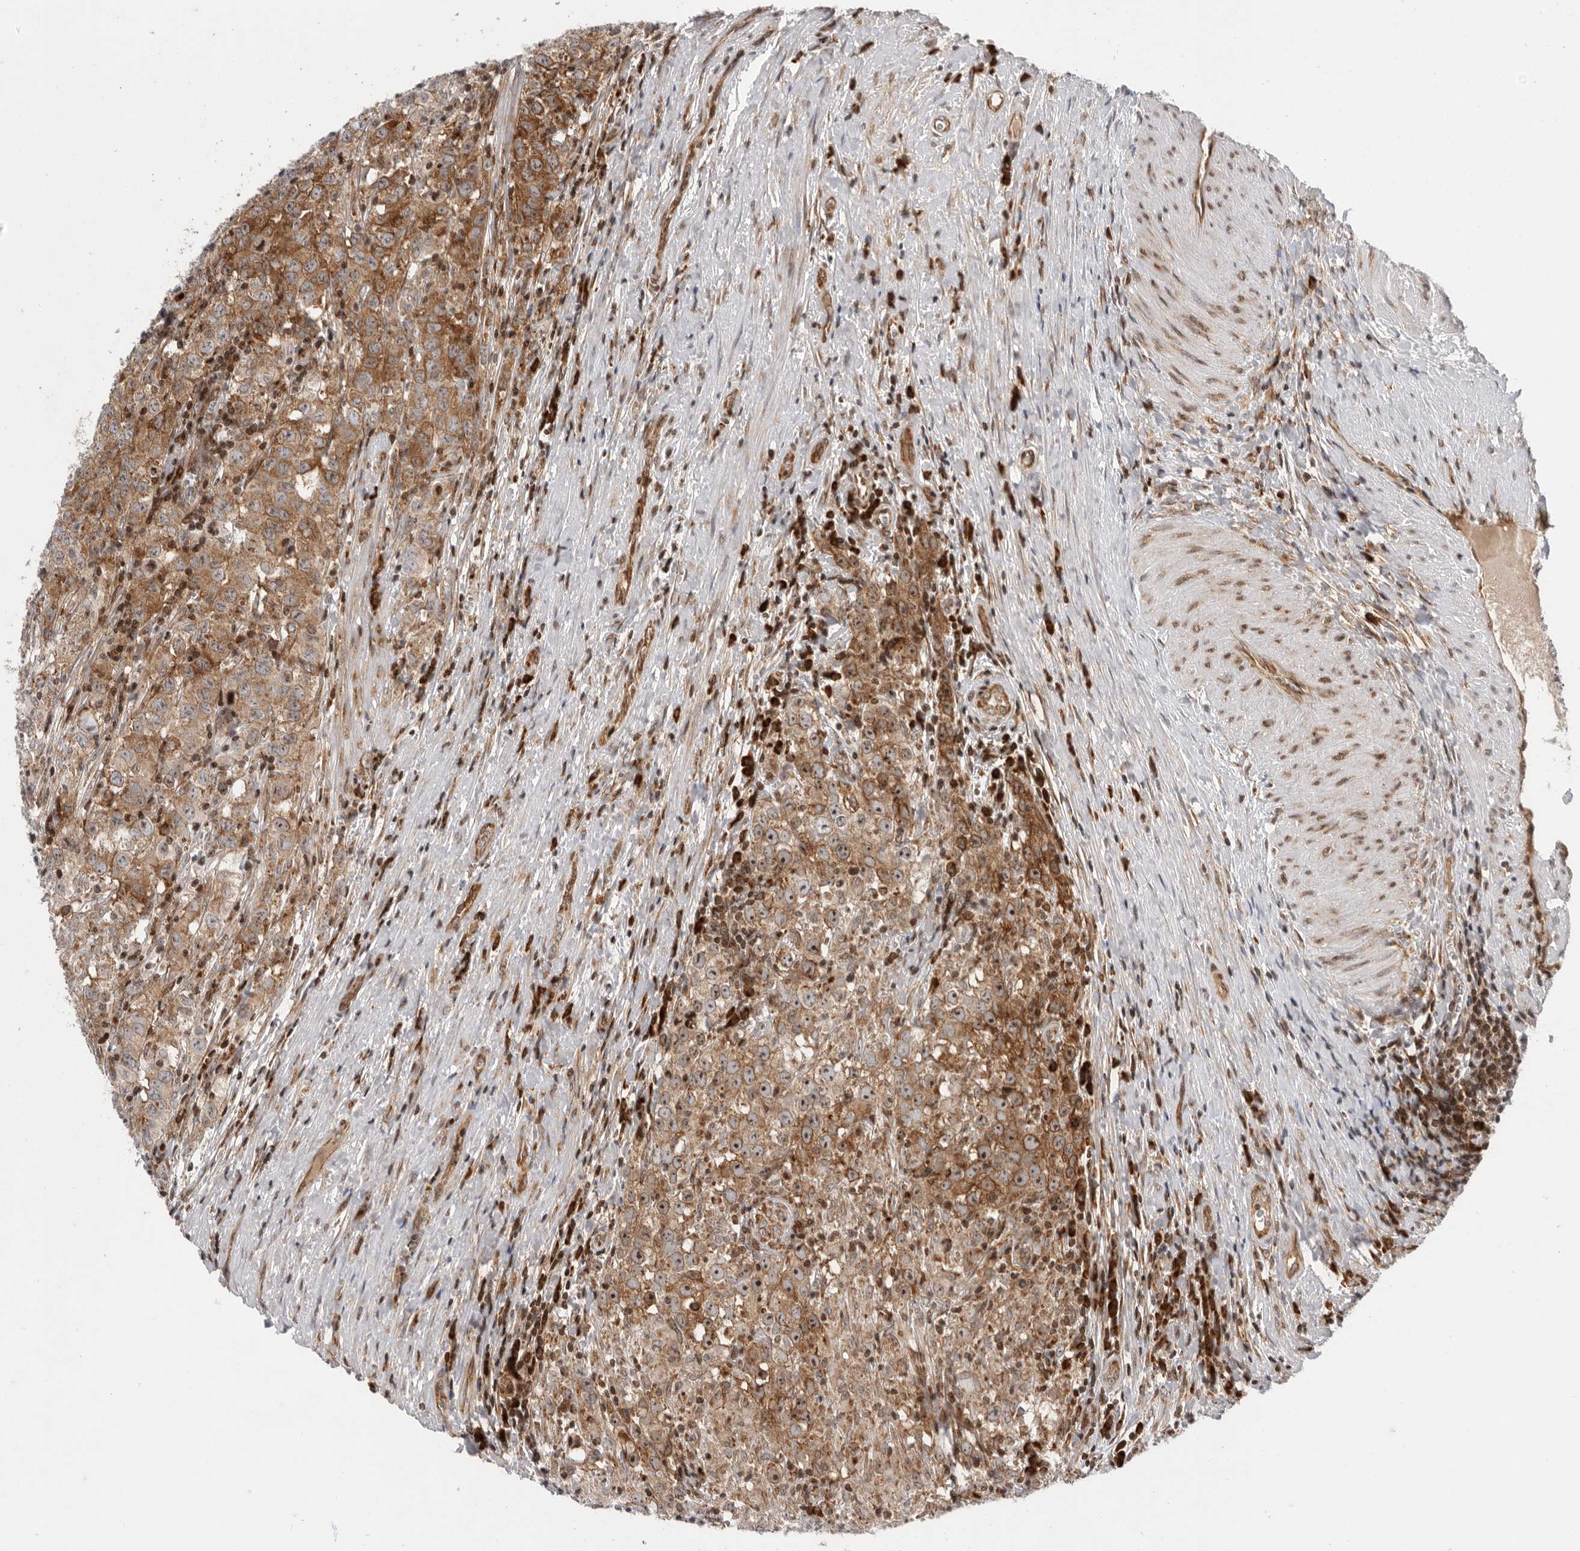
{"staining": {"intensity": "moderate", "quantity": ">75%", "location": "cytoplasmic/membranous,nuclear"}, "tissue": "testis cancer", "cell_type": "Tumor cells", "image_type": "cancer", "snomed": [{"axis": "morphology", "description": "Seminoma, NOS"}, {"axis": "morphology", "description": "Carcinoma, Embryonal, NOS"}, {"axis": "topography", "description": "Testis"}], "caption": "Testis cancer (seminoma) stained with immunohistochemistry exhibits moderate cytoplasmic/membranous and nuclear expression in approximately >75% of tumor cells.", "gene": "FZD3", "patient": {"sex": "male", "age": 43}}